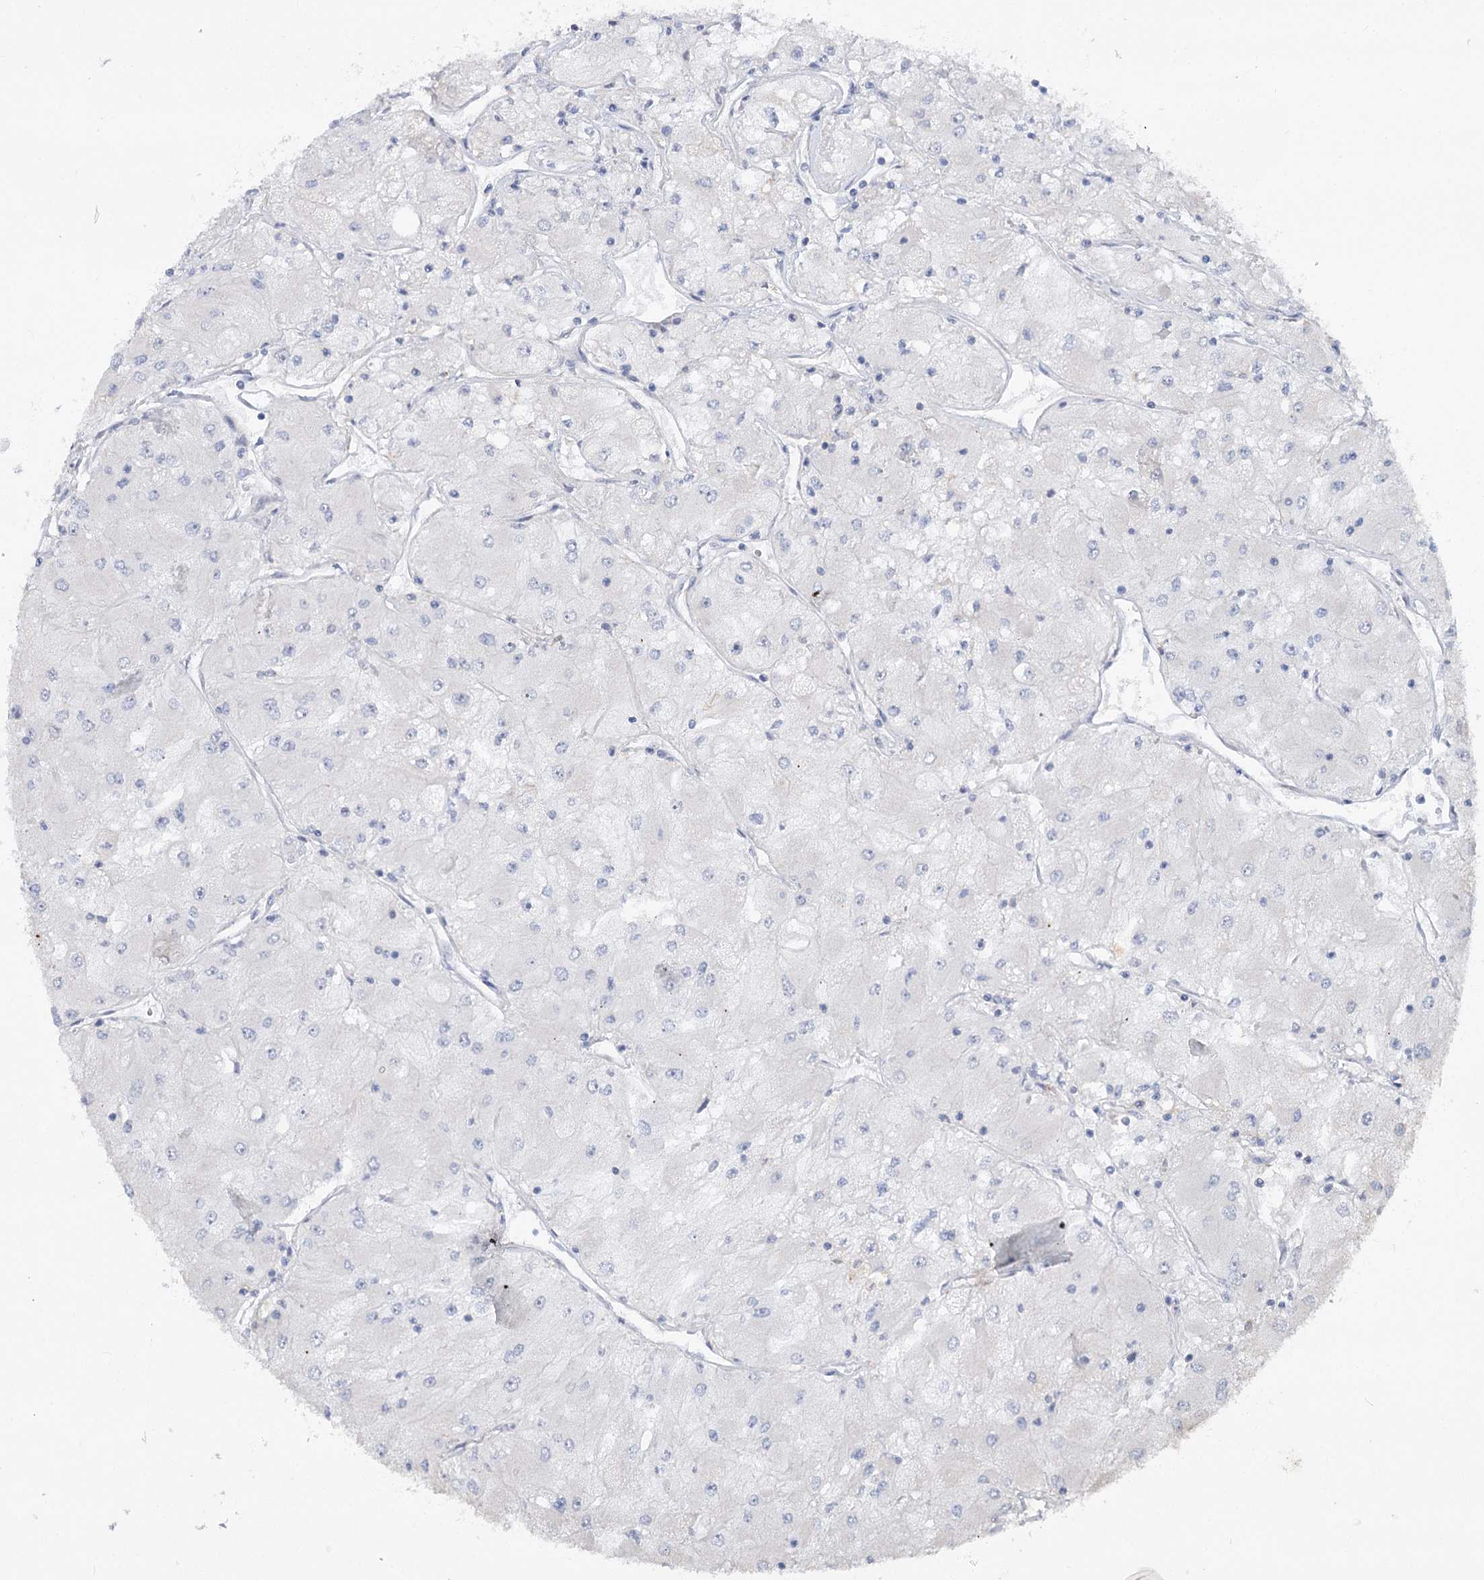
{"staining": {"intensity": "negative", "quantity": "none", "location": "none"}, "tissue": "renal cancer", "cell_type": "Tumor cells", "image_type": "cancer", "snomed": [{"axis": "morphology", "description": "Adenocarcinoma, NOS"}, {"axis": "topography", "description": "Kidney"}], "caption": "A high-resolution photomicrograph shows IHC staining of adenocarcinoma (renal), which displays no significant expression in tumor cells.", "gene": "SCN11A", "patient": {"sex": "male", "age": 80}}